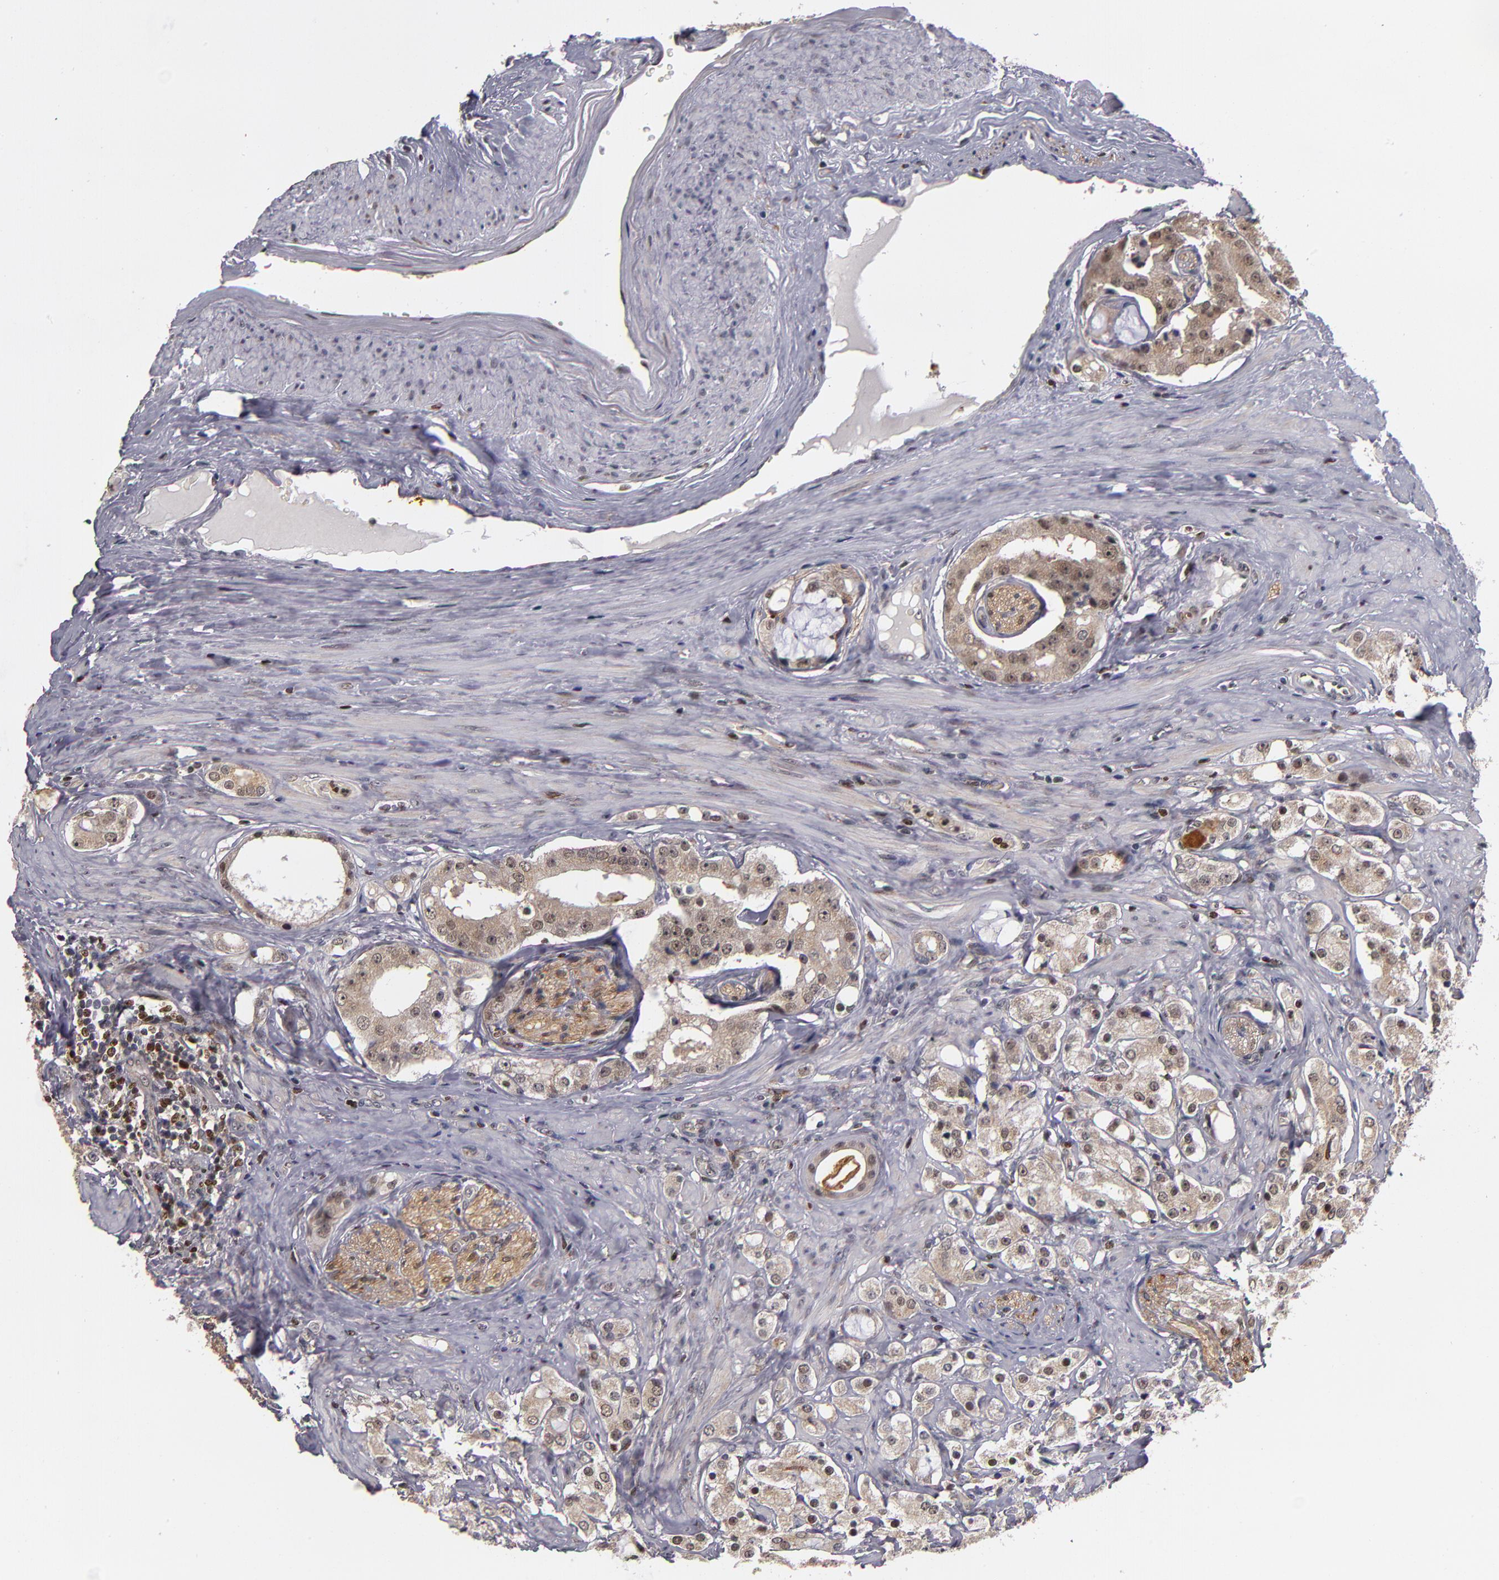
{"staining": {"intensity": "weak", "quantity": "25%-75%", "location": "nuclear"}, "tissue": "prostate cancer", "cell_type": "Tumor cells", "image_type": "cancer", "snomed": [{"axis": "morphology", "description": "Adenocarcinoma, High grade"}, {"axis": "topography", "description": "Prostate"}], "caption": "Protein analysis of prostate cancer (adenocarcinoma (high-grade)) tissue reveals weak nuclear expression in approximately 25%-75% of tumor cells. The protein is shown in brown color, while the nuclei are stained blue.", "gene": "KDM6A", "patient": {"sex": "male", "age": 68}}